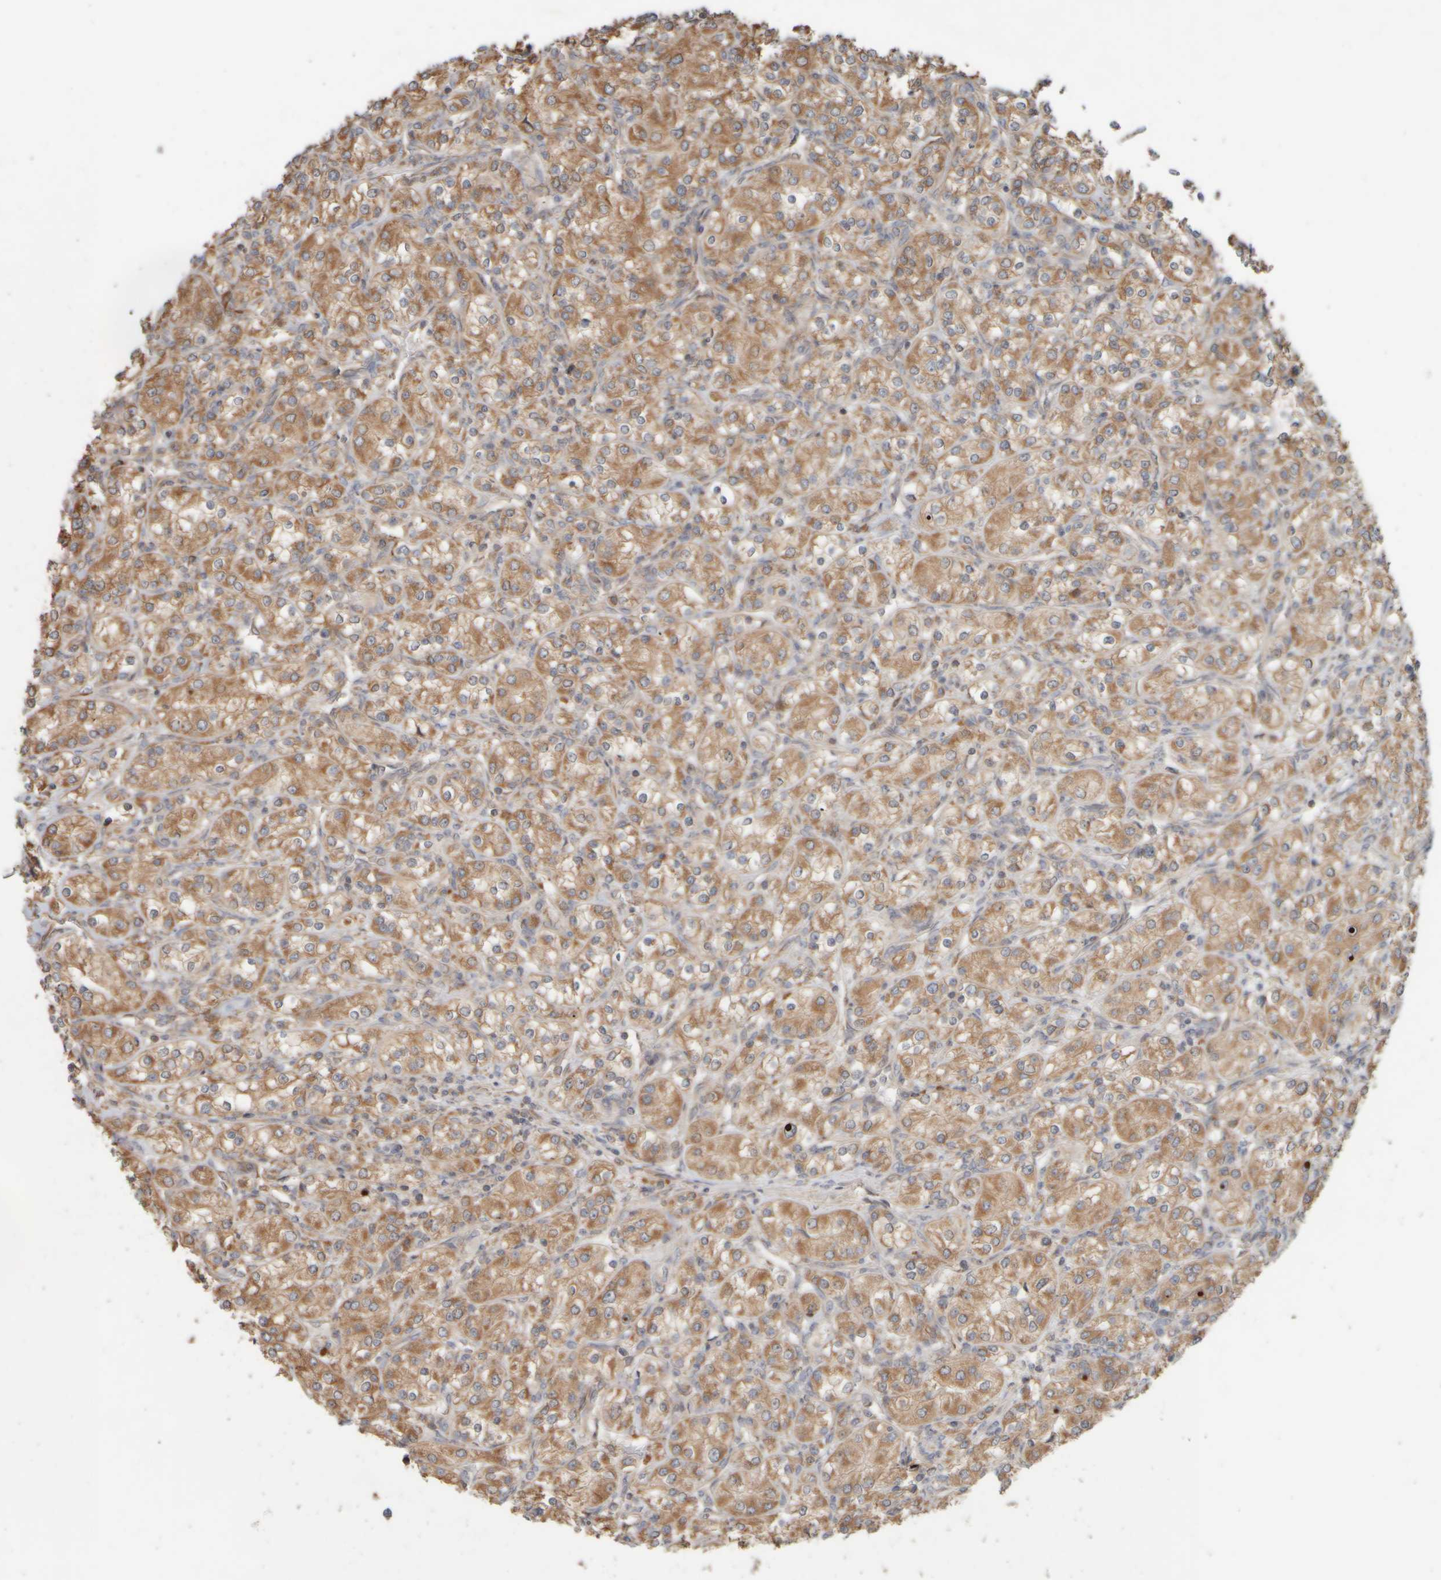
{"staining": {"intensity": "moderate", "quantity": ">75%", "location": "cytoplasmic/membranous"}, "tissue": "renal cancer", "cell_type": "Tumor cells", "image_type": "cancer", "snomed": [{"axis": "morphology", "description": "Adenocarcinoma, NOS"}, {"axis": "topography", "description": "Kidney"}], "caption": "An immunohistochemistry photomicrograph of neoplastic tissue is shown. Protein staining in brown shows moderate cytoplasmic/membranous positivity in renal cancer within tumor cells.", "gene": "EIF2B3", "patient": {"sex": "male", "age": 77}}